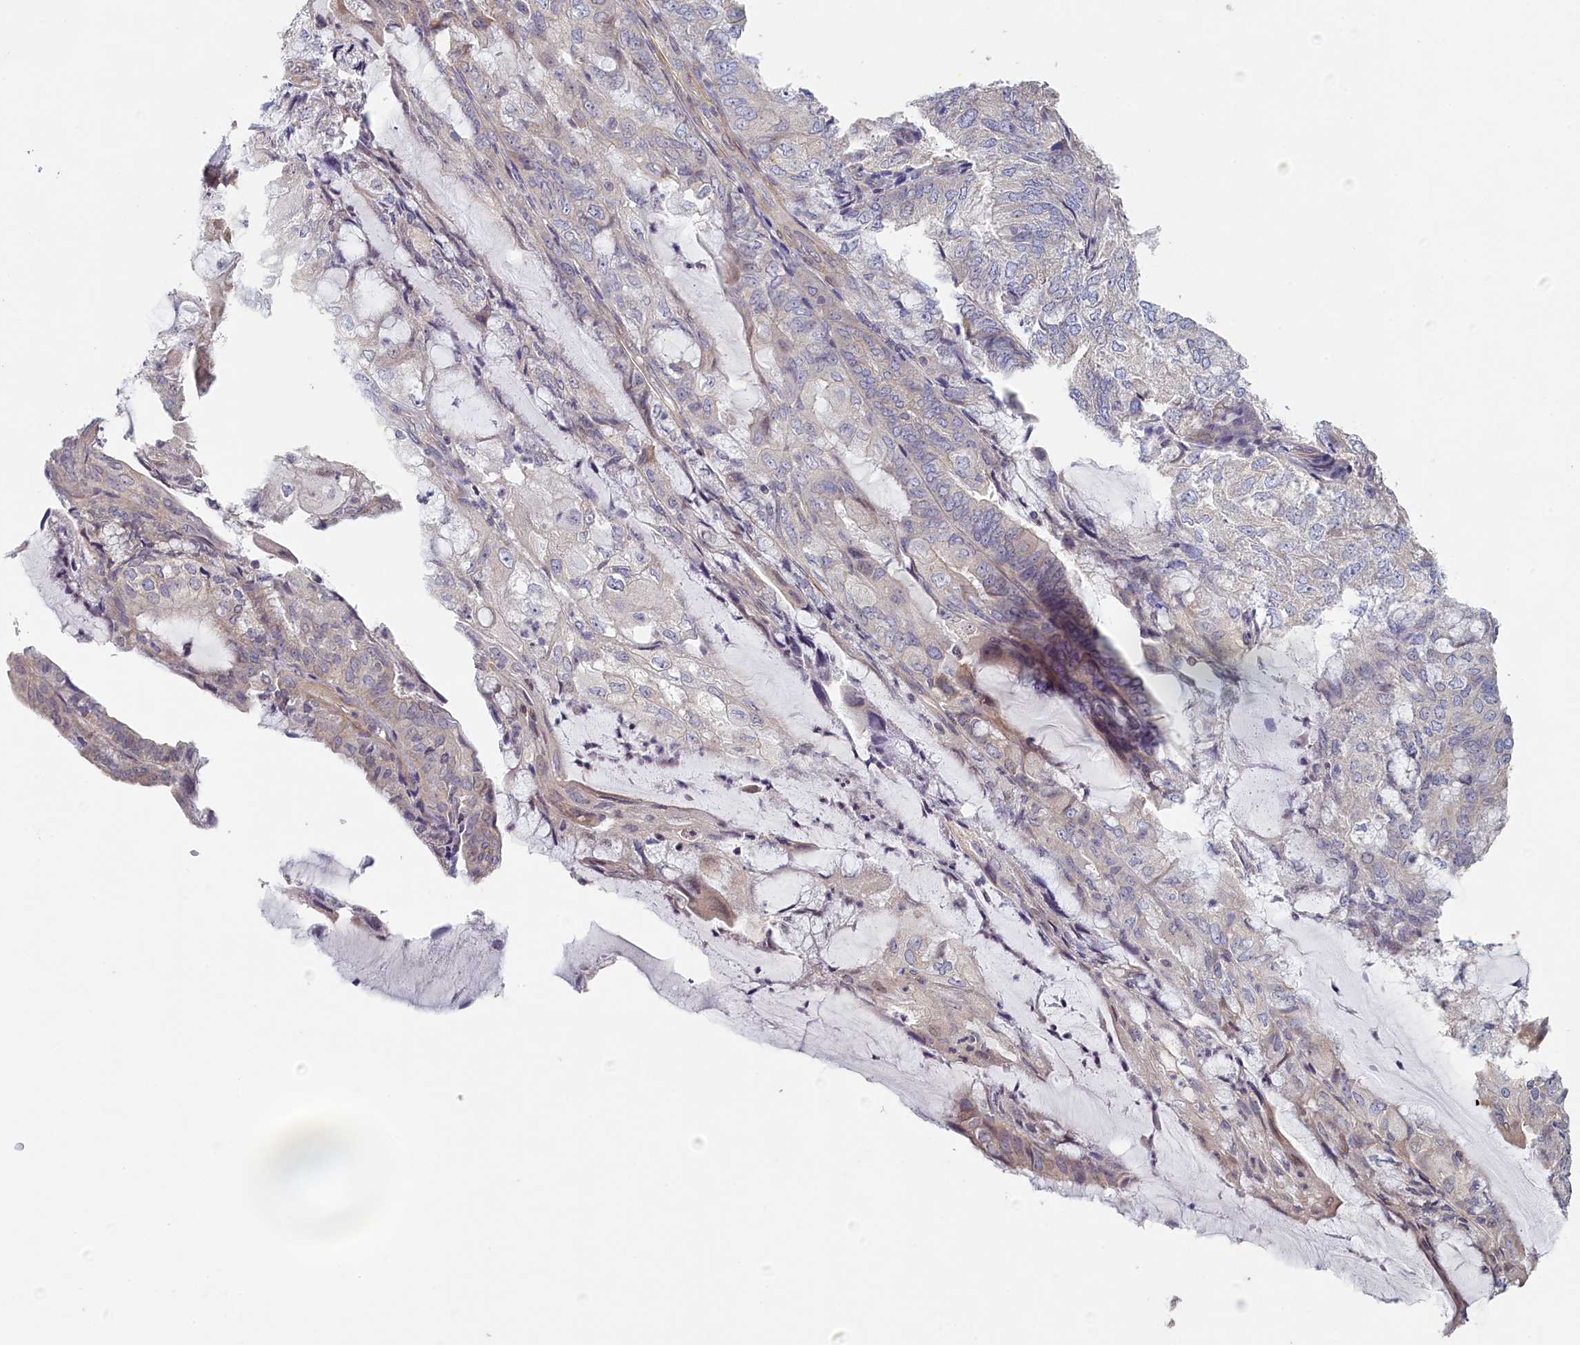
{"staining": {"intensity": "weak", "quantity": "<25%", "location": "cytoplasmic/membranous"}, "tissue": "endometrial cancer", "cell_type": "Tumor cells", "image_type": "cancer", "snomed": [{"axis": "morphology", "description": "Adenocarcinoma, NOS"}, {"axis": "topography", "description": "Endometrium"}], "caption": "IHC of human endometrial adenocarcinoma exhibits no positivity in tumor cells.", "gene": "DIXDC1", "patient": {"sex": "female", "age": 81}}